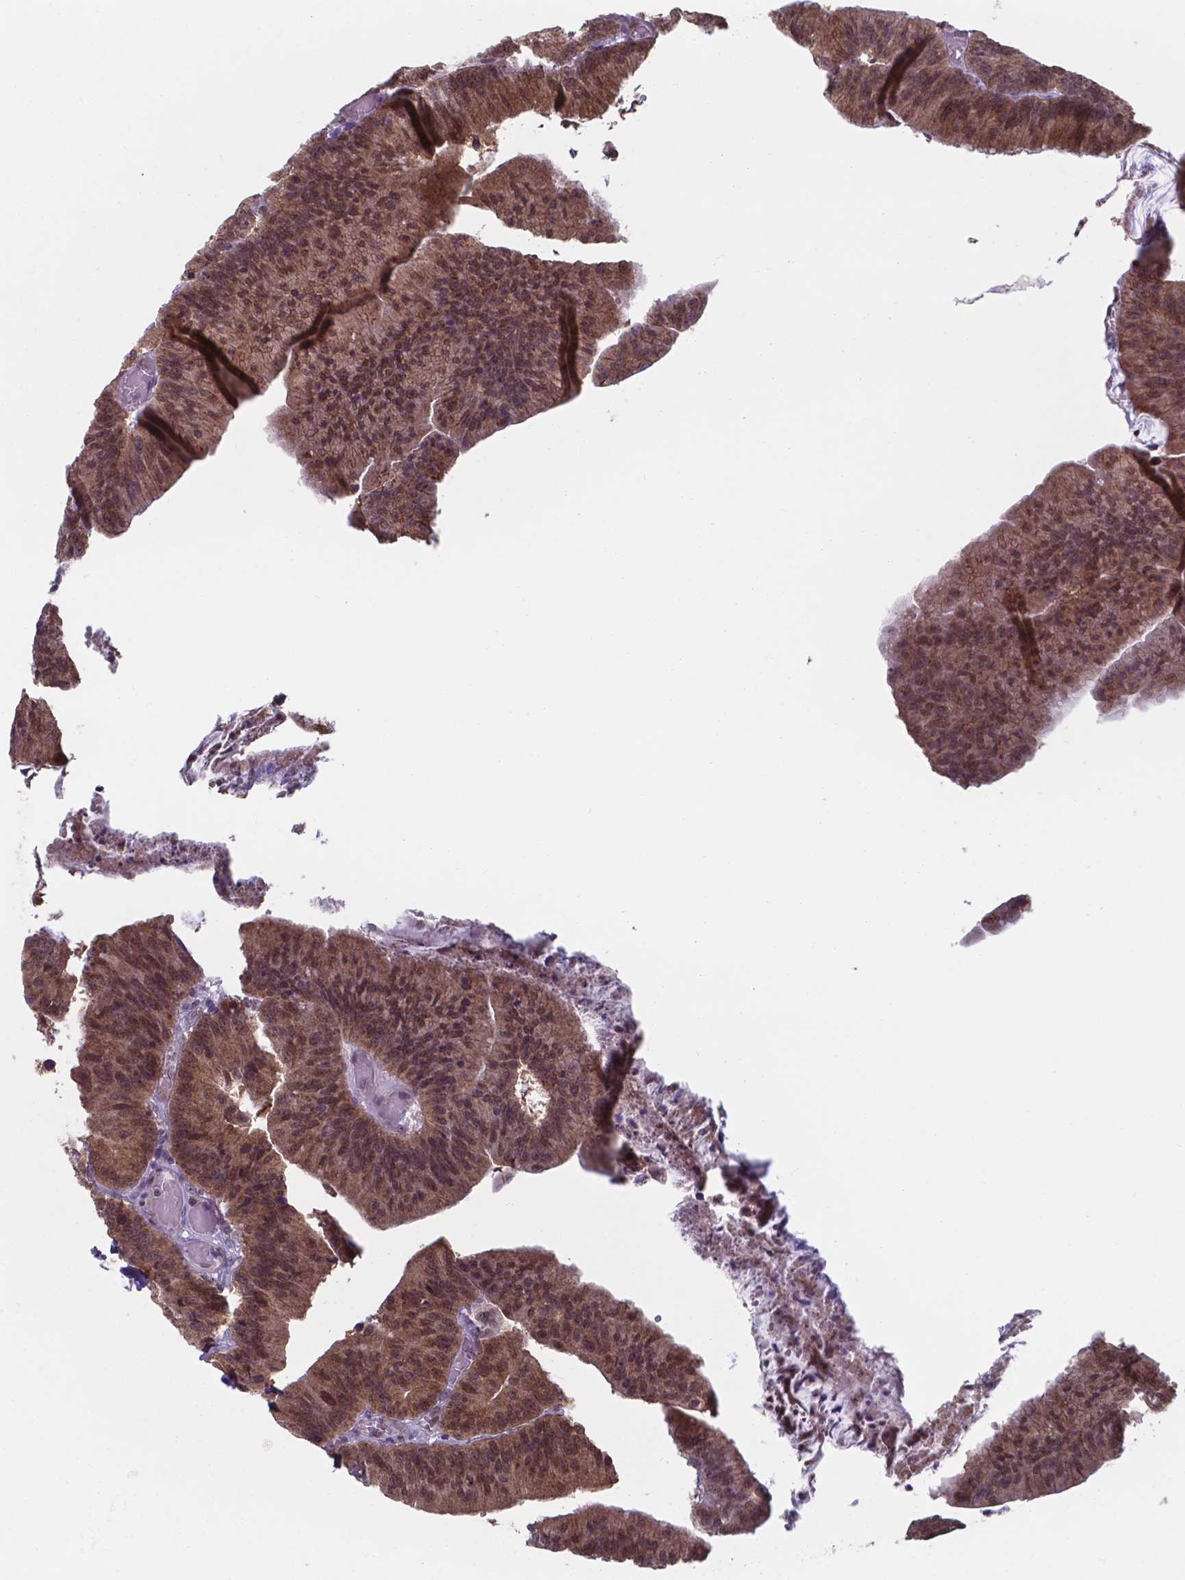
{"staining": {"intensity": "moderate", "quantity": ">75%", "location": "cytoplasmic/membranous,nuclear"}, "tissue": "colorectal cancer", "cell_type": "Tumor cells", "image_type": "cancer", "snomed": [{"axis": "morphology", "description": "Adenocarcinoma, NOS"}, {"axis": "topography", "description": "Colon"}], "caption": "Moderate cytoplasmic/membranous and nuclear positivity is present in about >75% of tumor cells in adenocarcinoma (colorectal). The staining was performed using DAB (3,3'-diaminobenzidine), with brown indicating positive protein expression. Nuclei are stained blue with hematoxylin.", "gene": "UBE2E2", "patient": {"sex": "female", "age": 78}}